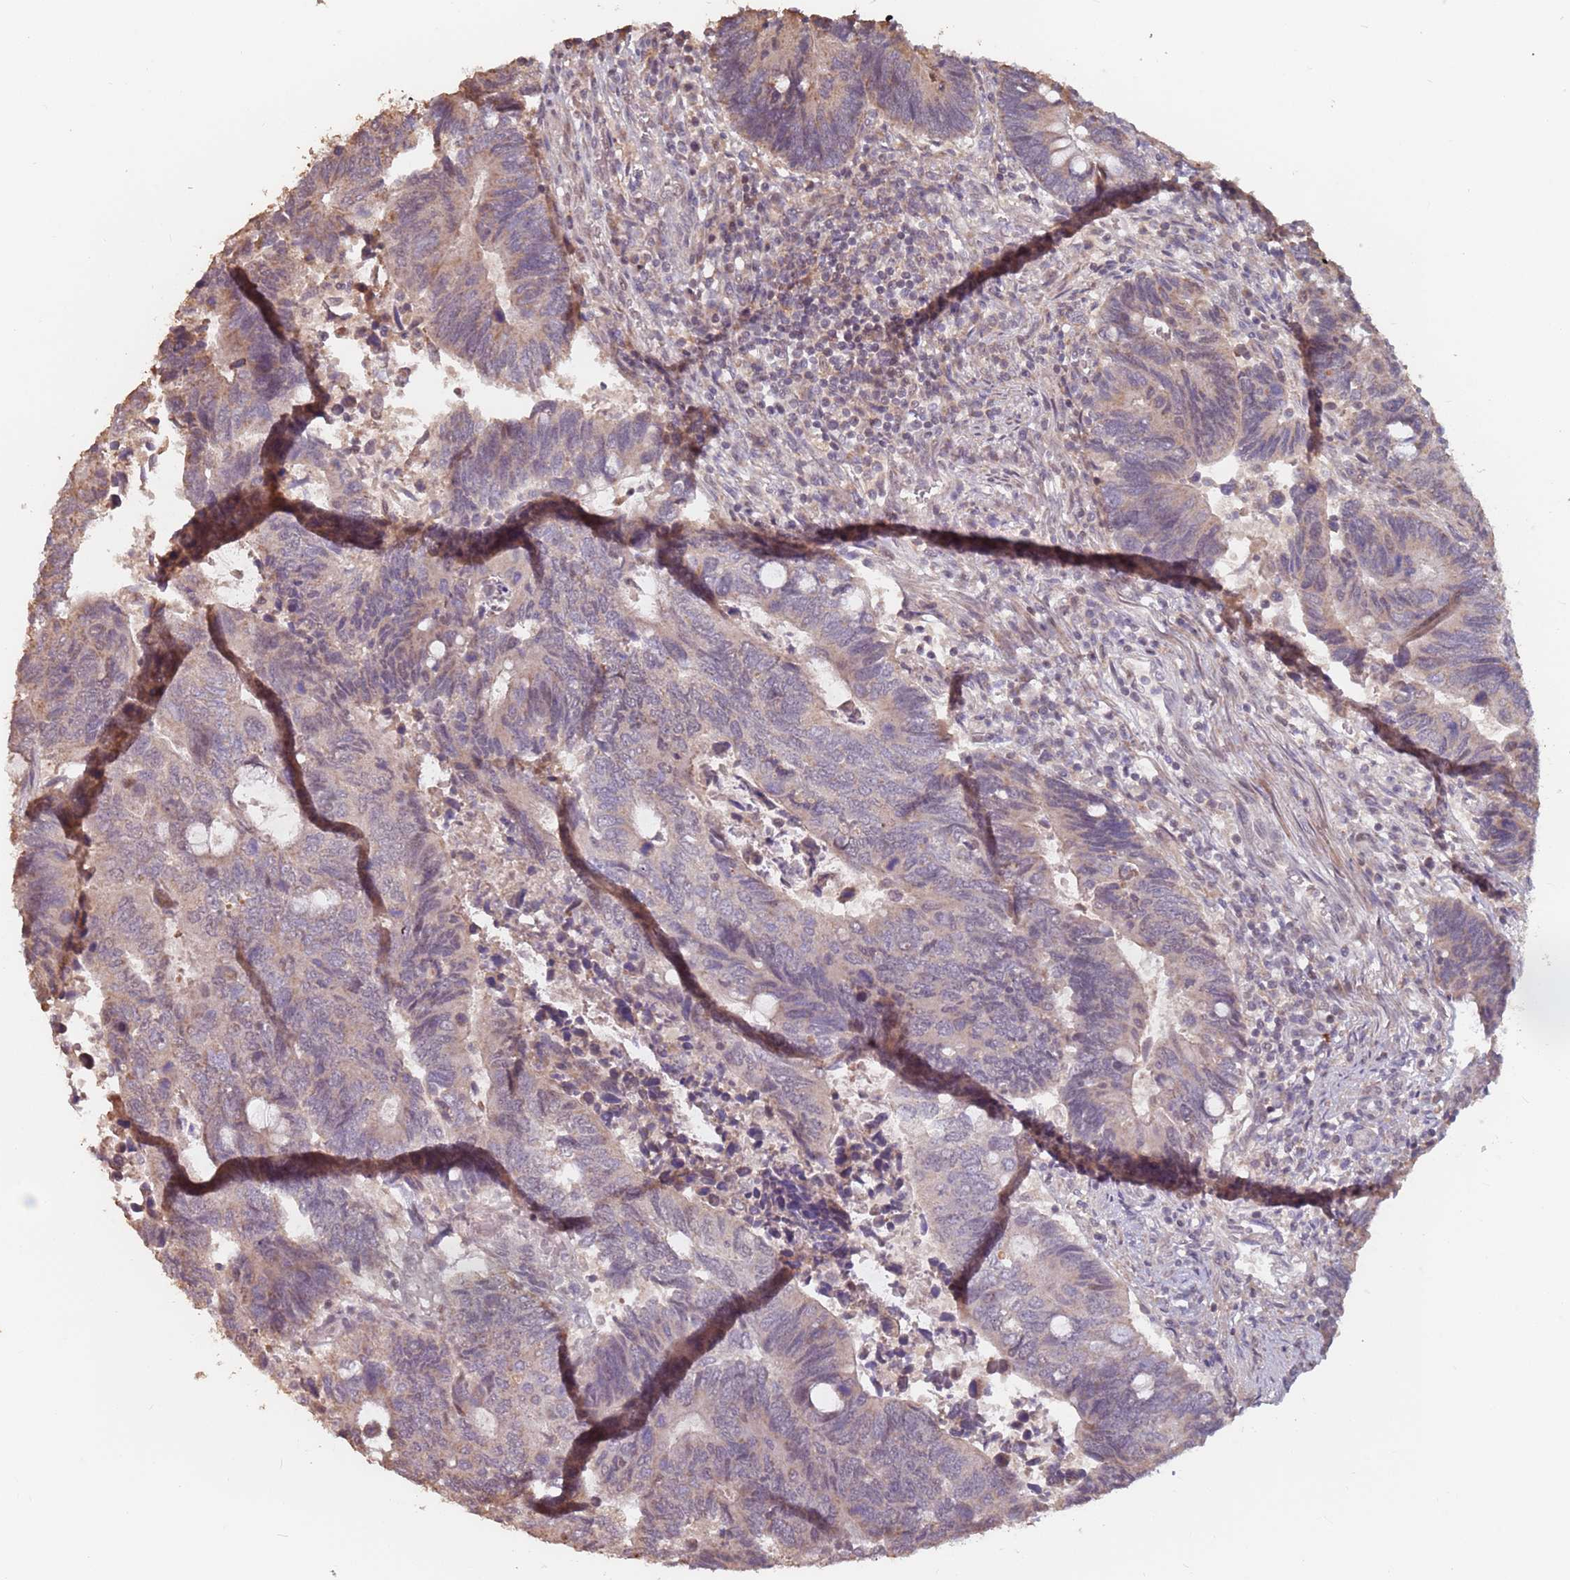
{"staining": {"intensity": "moderate", "quantity": "<25%", "location": "cytoplasmic/membranous"}, "tissue": "colorectal cancer", "cell_type": "Tumor cells", "image_type": "cancer", "snomed": [{"axis": "morphology", "description": "Adenocarcinoma, NOS"}, {"axis": "topography", "description": "Colon"}], "caption": "A photomicrograph of adenocarcinoma (colorectal) stained for a protein reveals moderate cytoplasmic/membranous brown staining in tumor cells.", "gene": "VPS52", "patient": {"sex": "male", "age": 87}}